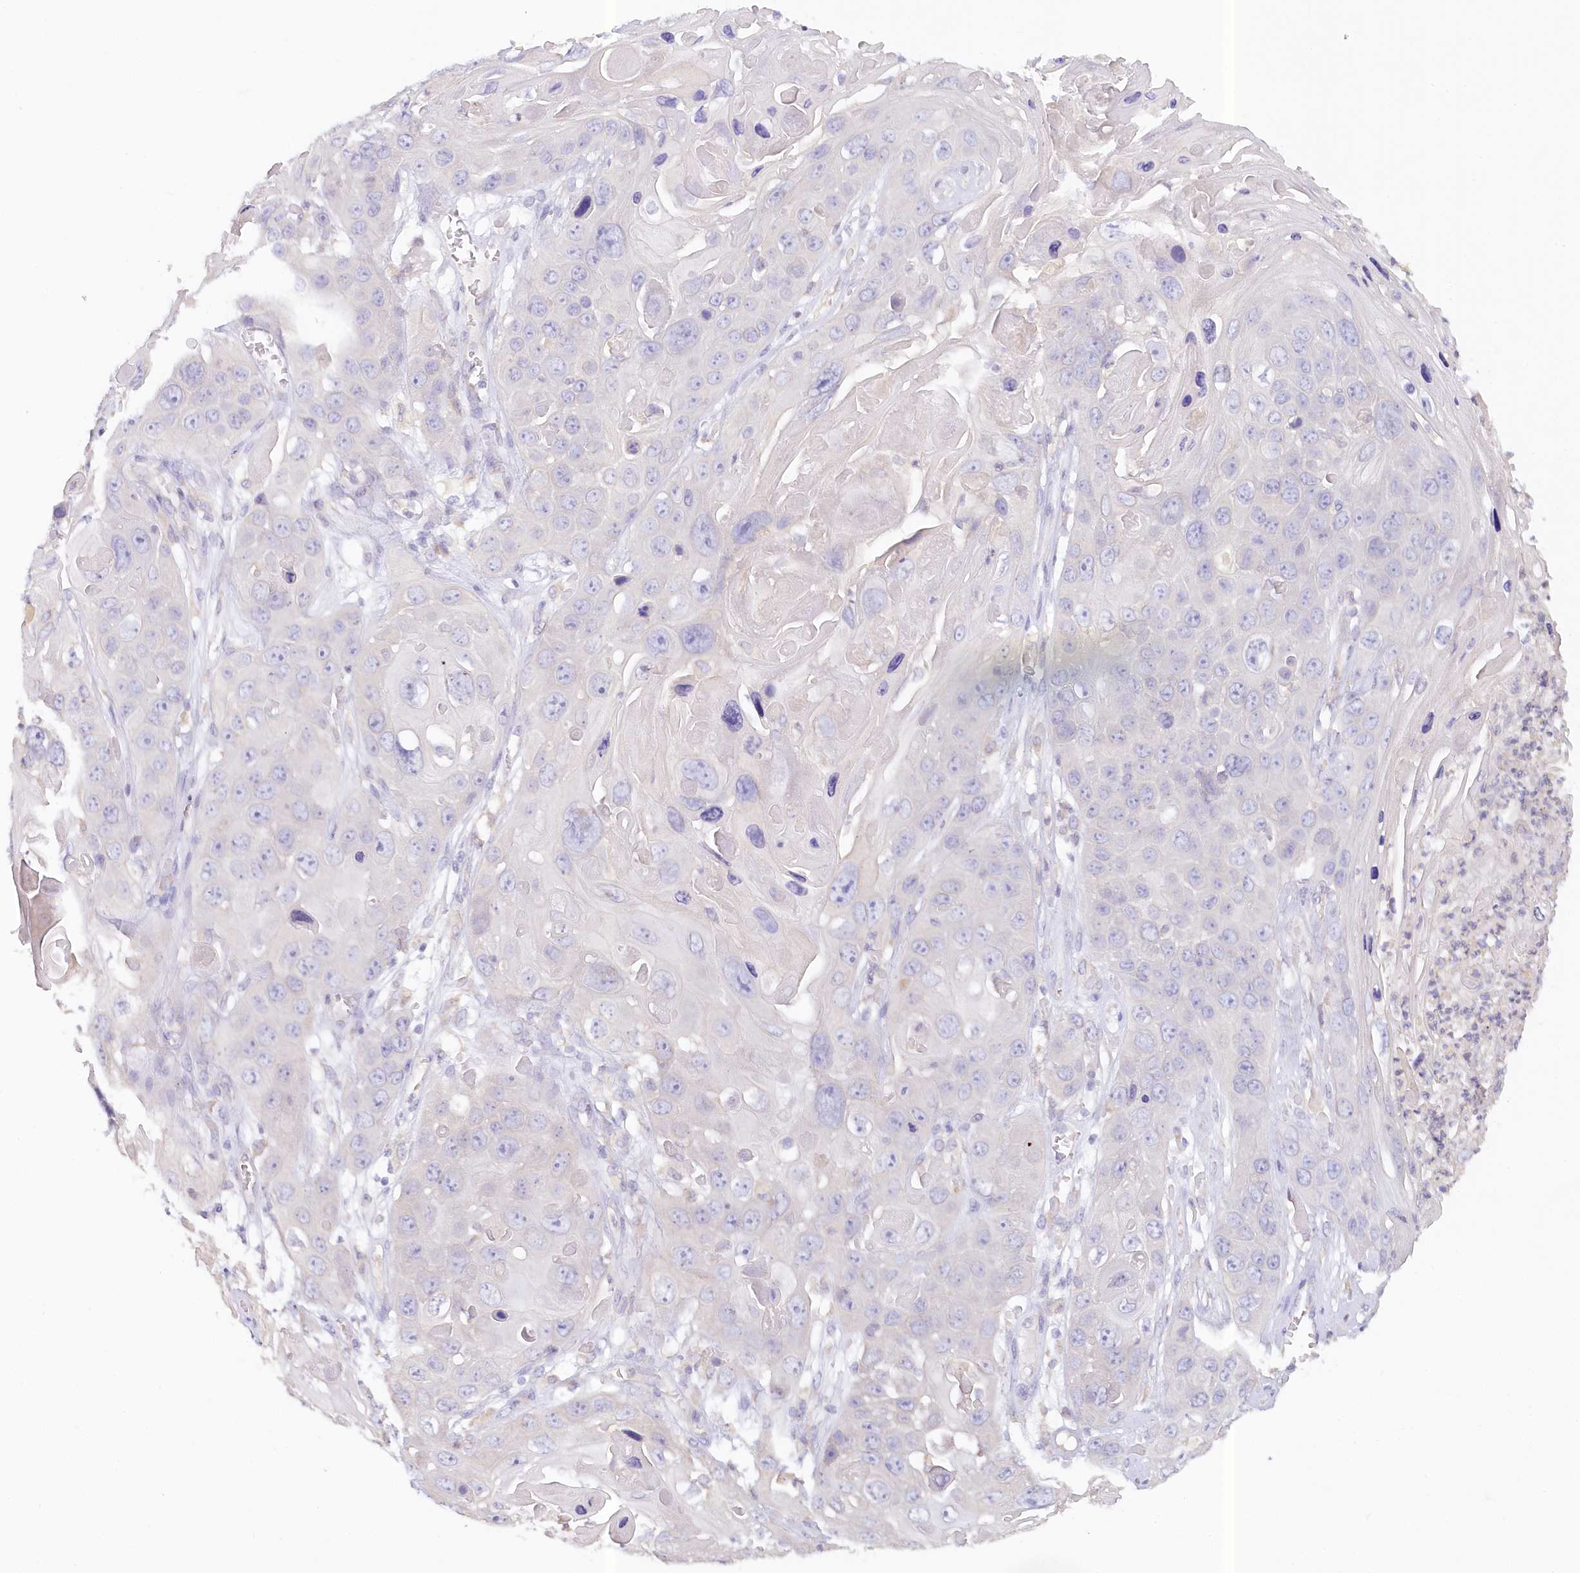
{"staining": {"intensity": "negative", "quantity": "none", "location": "none"}, "tissue": "skin cancer", "cell_type": "Tumor cells", "image_type": "cancer", "snomed": [{"axis": "morphology", "description": "Squamous cell carcinoma, NOS"}, {"axis": "topography", "description": "Skin"}], "caption": "The immunohistochemistry histopathology image has no significant expression in tumor cells of skin cancer tissue.", "gene": "PAIP2", "patient": {"sex": "male", "age": 55}}